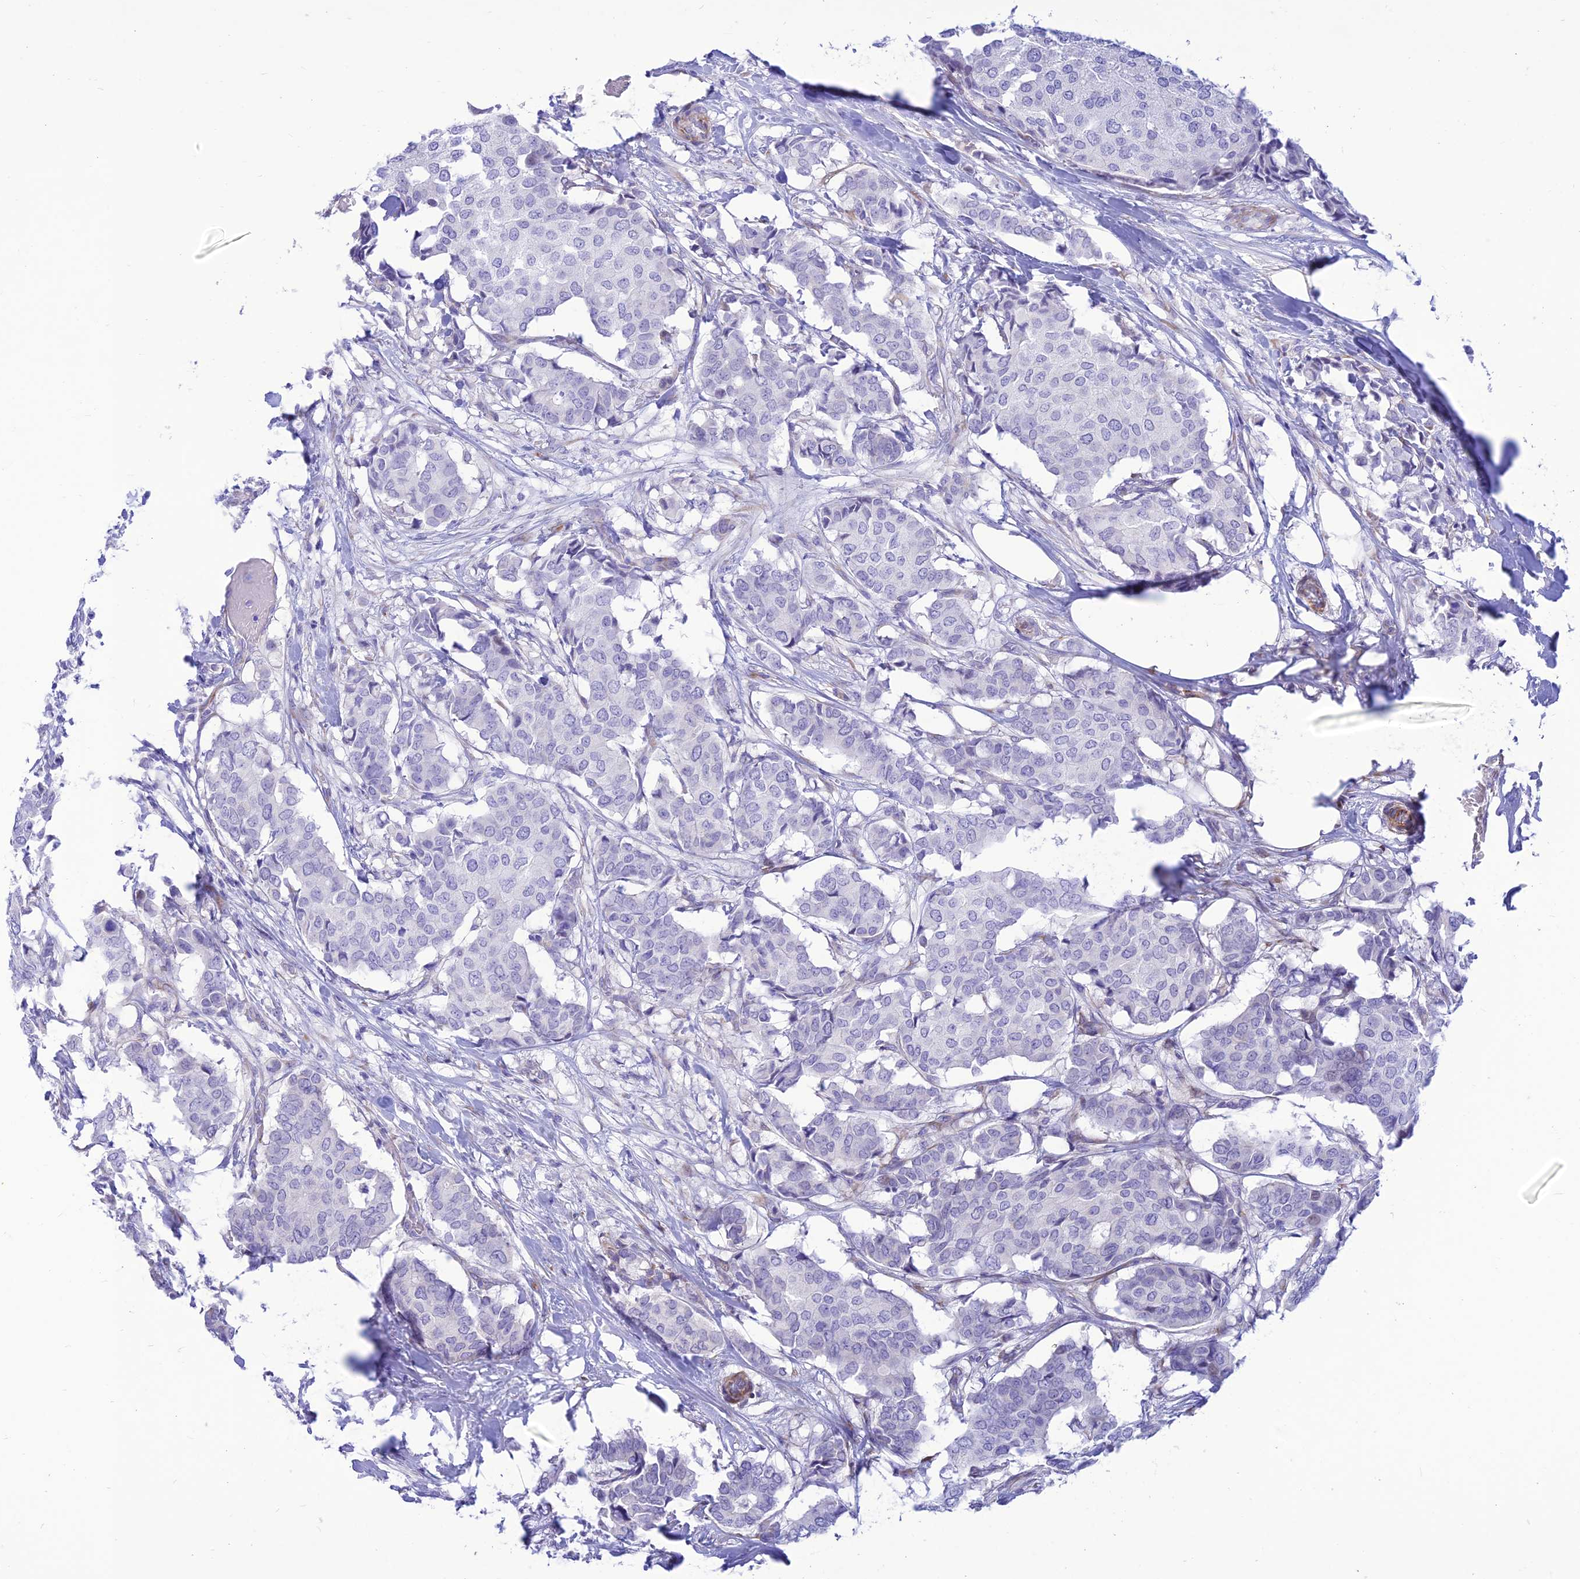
{"staining": {"intensity": "negative", "quantity": "none", "location": "none"}, "tissue": "breast cancer", "cell_type": "Tumor cells", "image_type": "cancer", "snomed": [{"axis": "morphology", "description": "Duct carcinoma"}, {"axis": "topography", "description": "Breast"}], "caption": "A photomicrograph of human breast cancer (infiltrating ductal carcinoma) is negative for staining in tumor cells.", "gene": "FAM186B", "patient": {"sex": "female", "age": 75}}